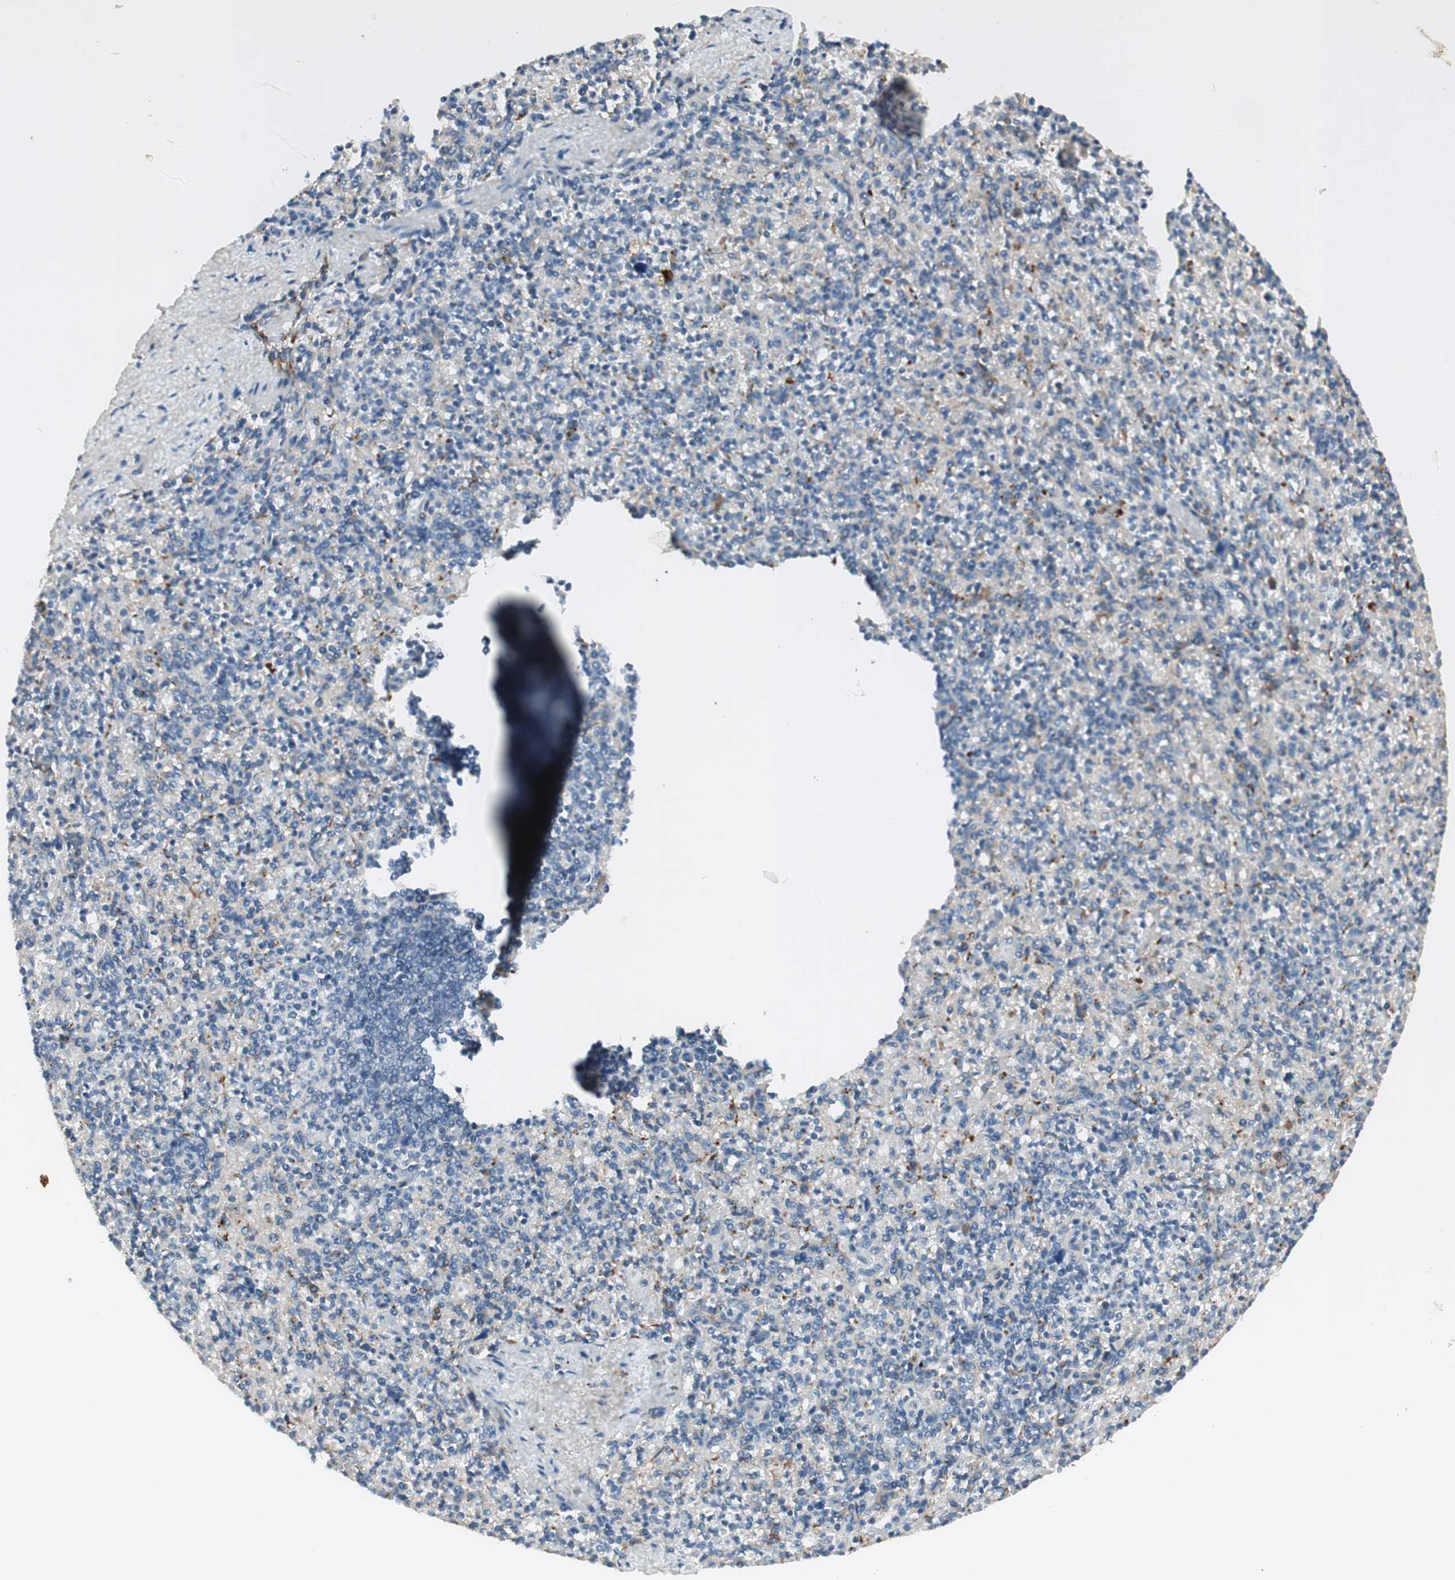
{"staining": {"intensity": "negative", "quantity": "none", "location": "none"}, "tissue": "spleen", "cell_type": "Cells in red pulp", "image_type": "normal", "snomed": [{"axis": "morphology", "description": "Normal tissue, NOS"}, {"axis": "topography", "description": "Spleen"}], "caption": "A high-resolution micrograph shows IHC staining of benign spleen, which demonstrates no significant positivity in cells in red pulp. (Brightfield microscopy of DAB immunohistochemistry (IHC) at high magnification).", "gene": "FGFR4", "patient": {"sex": "female", "age": 74}}